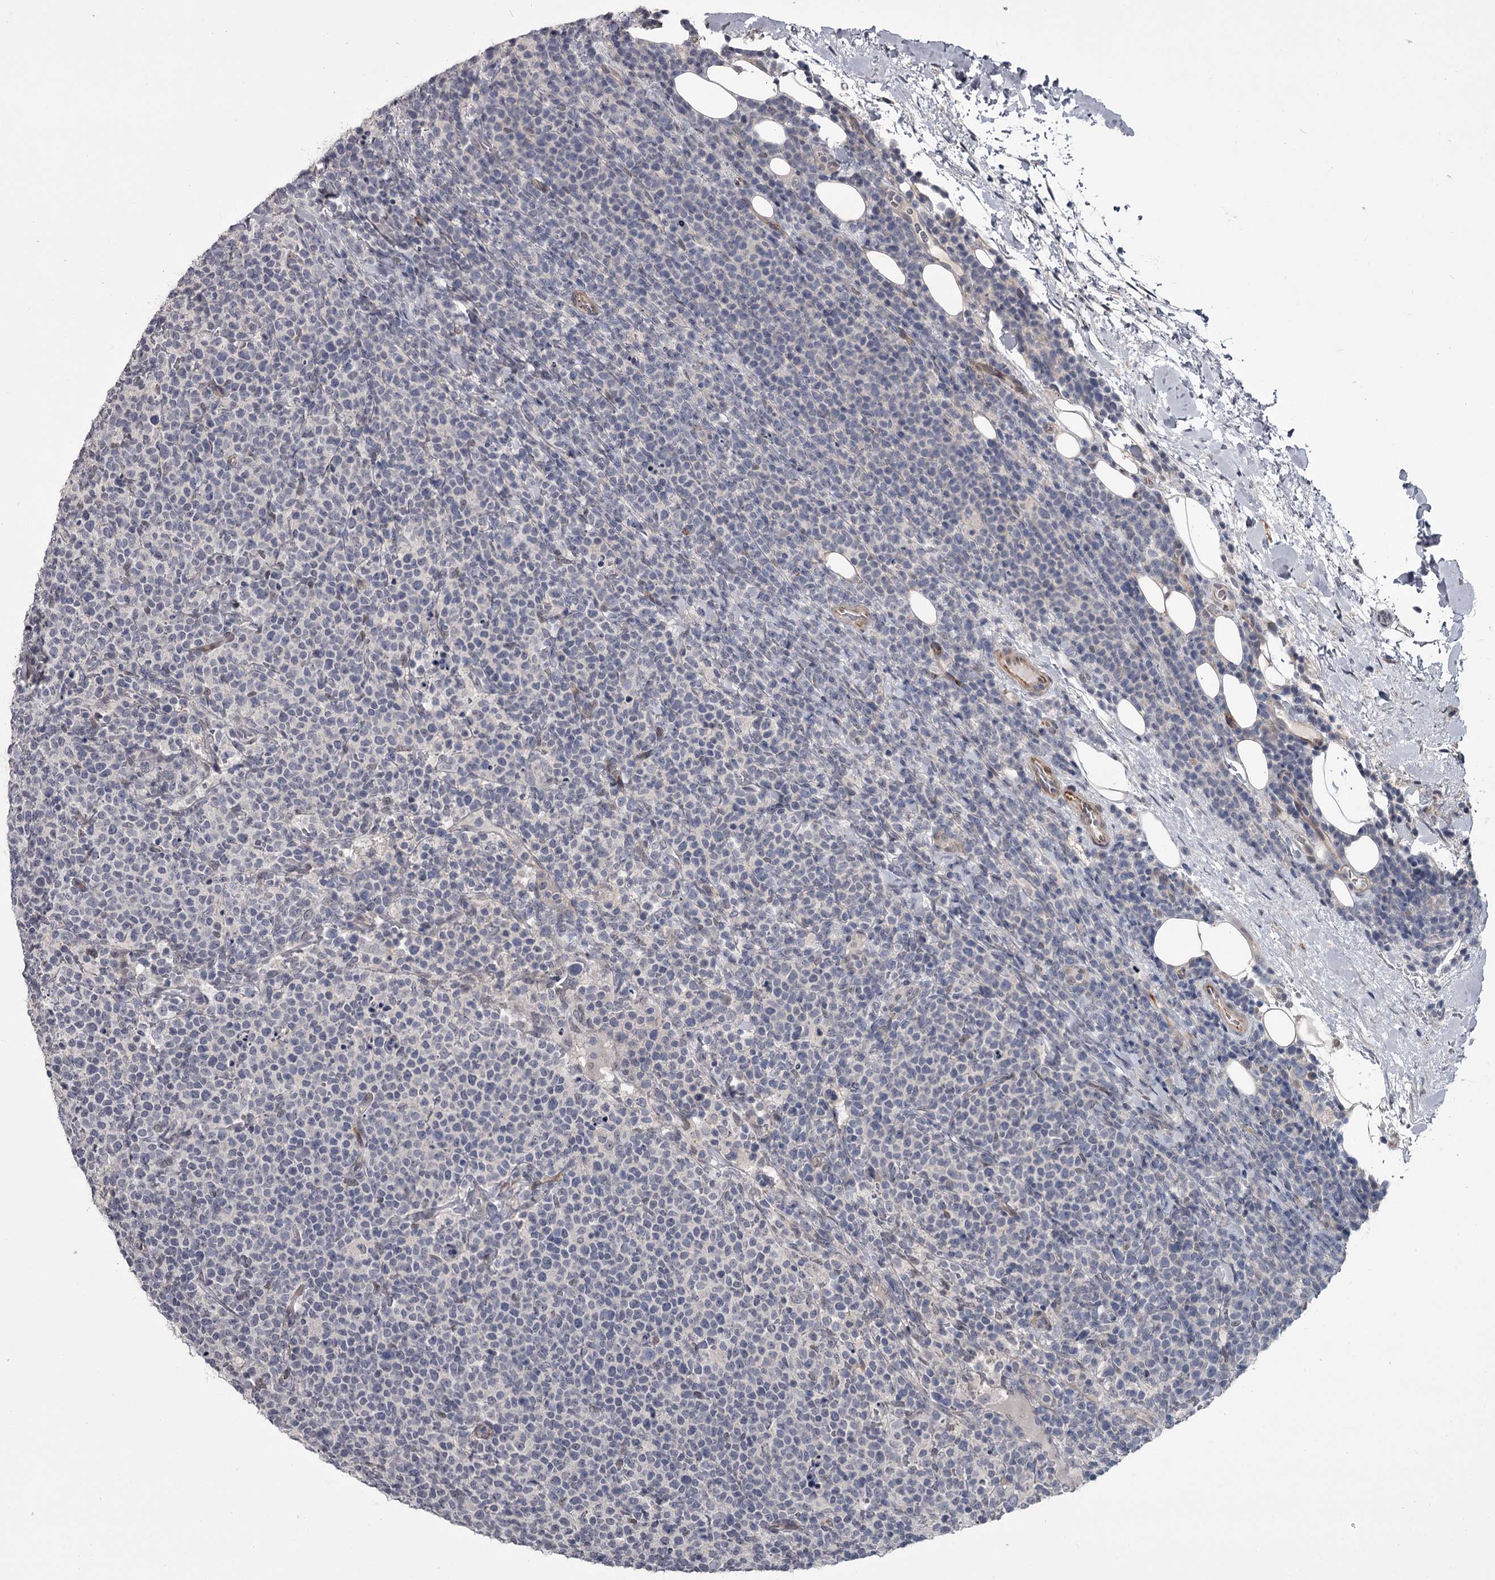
{"staining": {"intensity": "negative", "quantity": "none", "location": "none"}, "tissue": "lymphoma", "cell_type": "Tumor cells", "image_type": "cancer", "snomed": [{"axis": "morphology", "description": "Malignant lymphoma, non-Hodgkin's type, High grade"}, {"axis": "topography", "description": "Lymph node"}], "caption": "Immunohistochemistry of human lymphoma shows no positivity in tumor cells. (DAB immunohistochemistry (IHC) with hematoxylin counter stain).", "gene": "PRPF40B", "patient": {"sex": "male", "age": 61}}